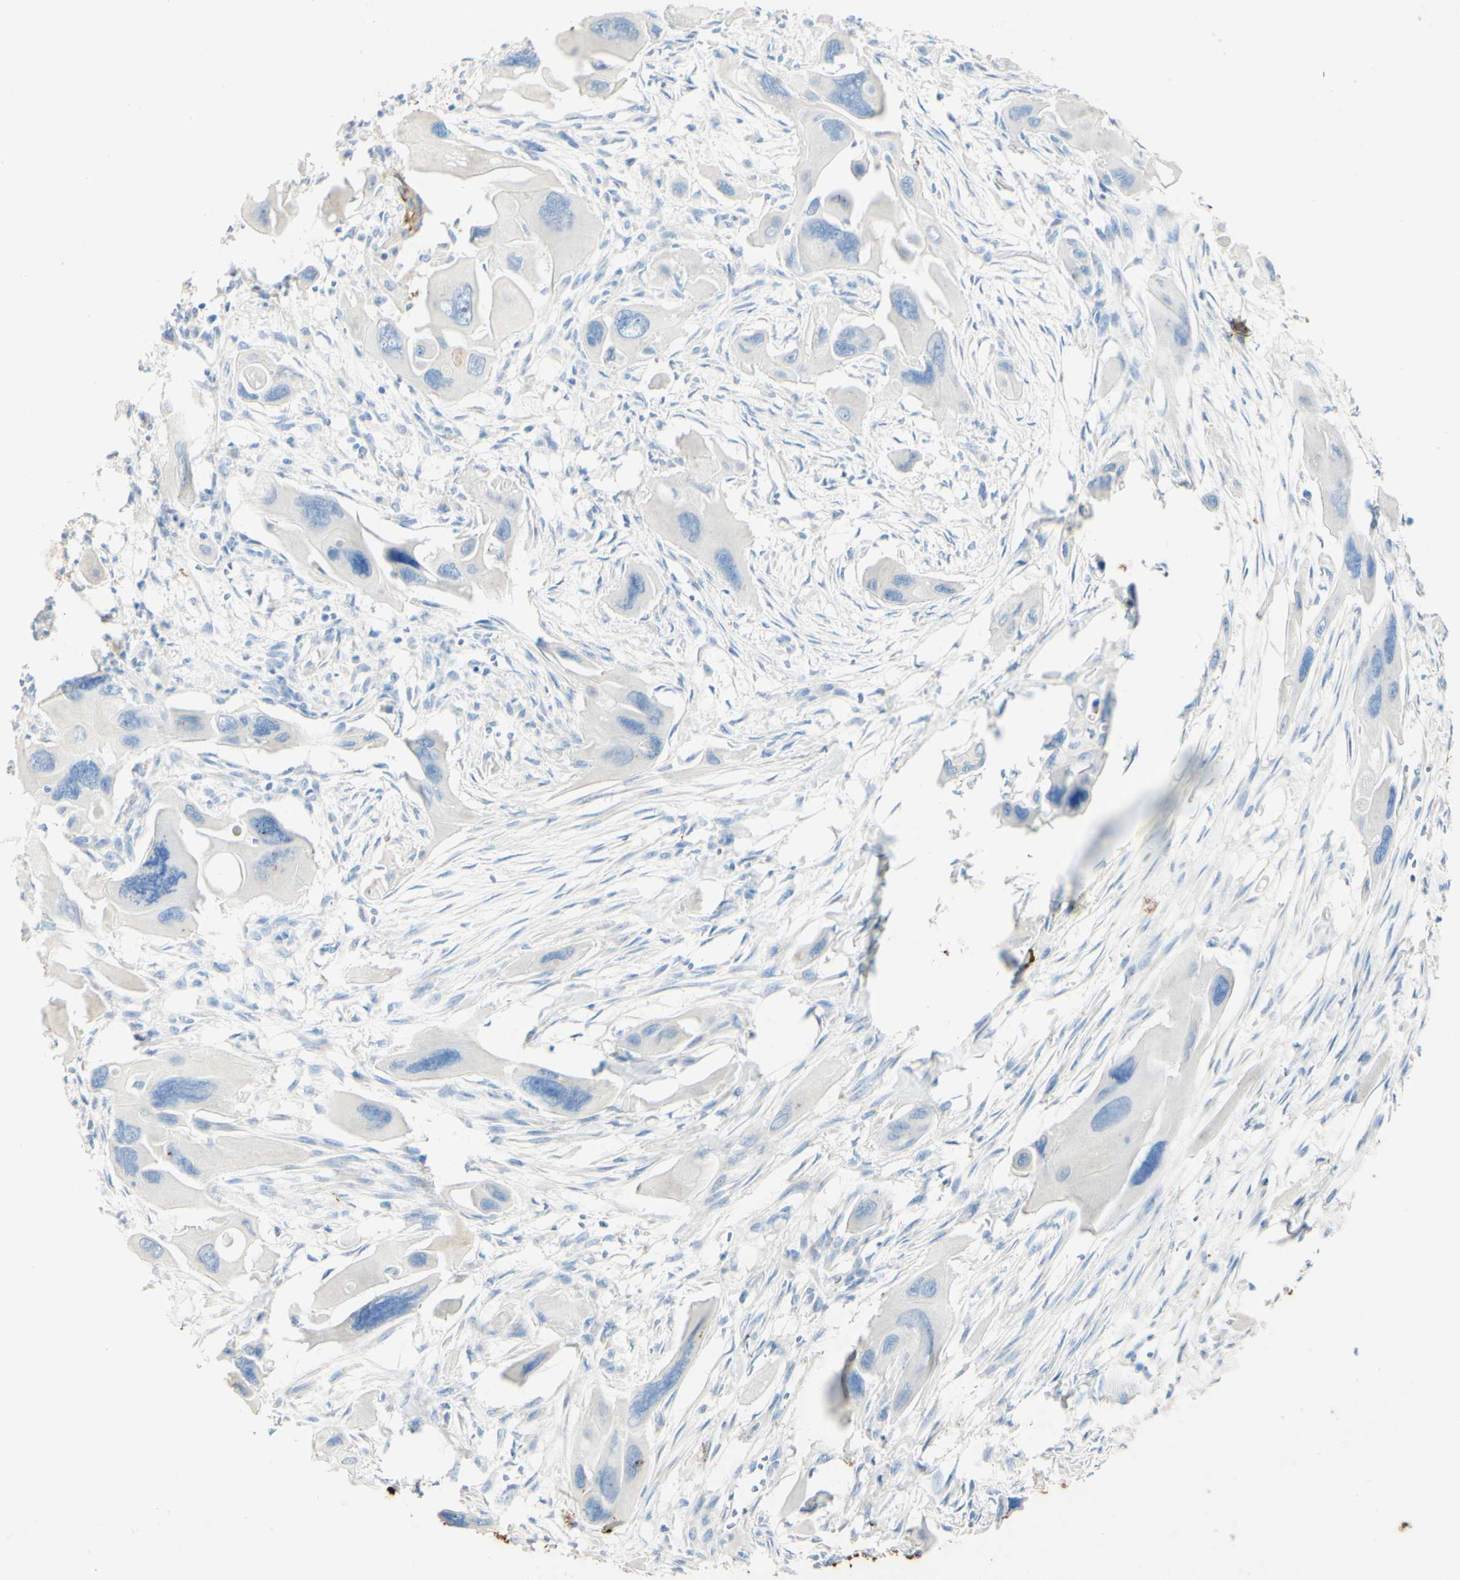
{"staining": {"intensity": "negative", "quantity": "none", "location": "none"}, "tissue": "pancreatic cancer", "cell_type": "Tumor cells", "image_type": "cancer", "snomed": [{"axis": "morphology", "description": "Adenocarcinoma, NOS"}, {"axis": "topography", "description": "Pancreas"}], "caption": "Pancreatic adenocarcinoma stained for a protein using immunohistochemistry demonstrates no positivity tumor cells.", "gene": "PIGR", "patient": {"sex": "male", "age": 73}}